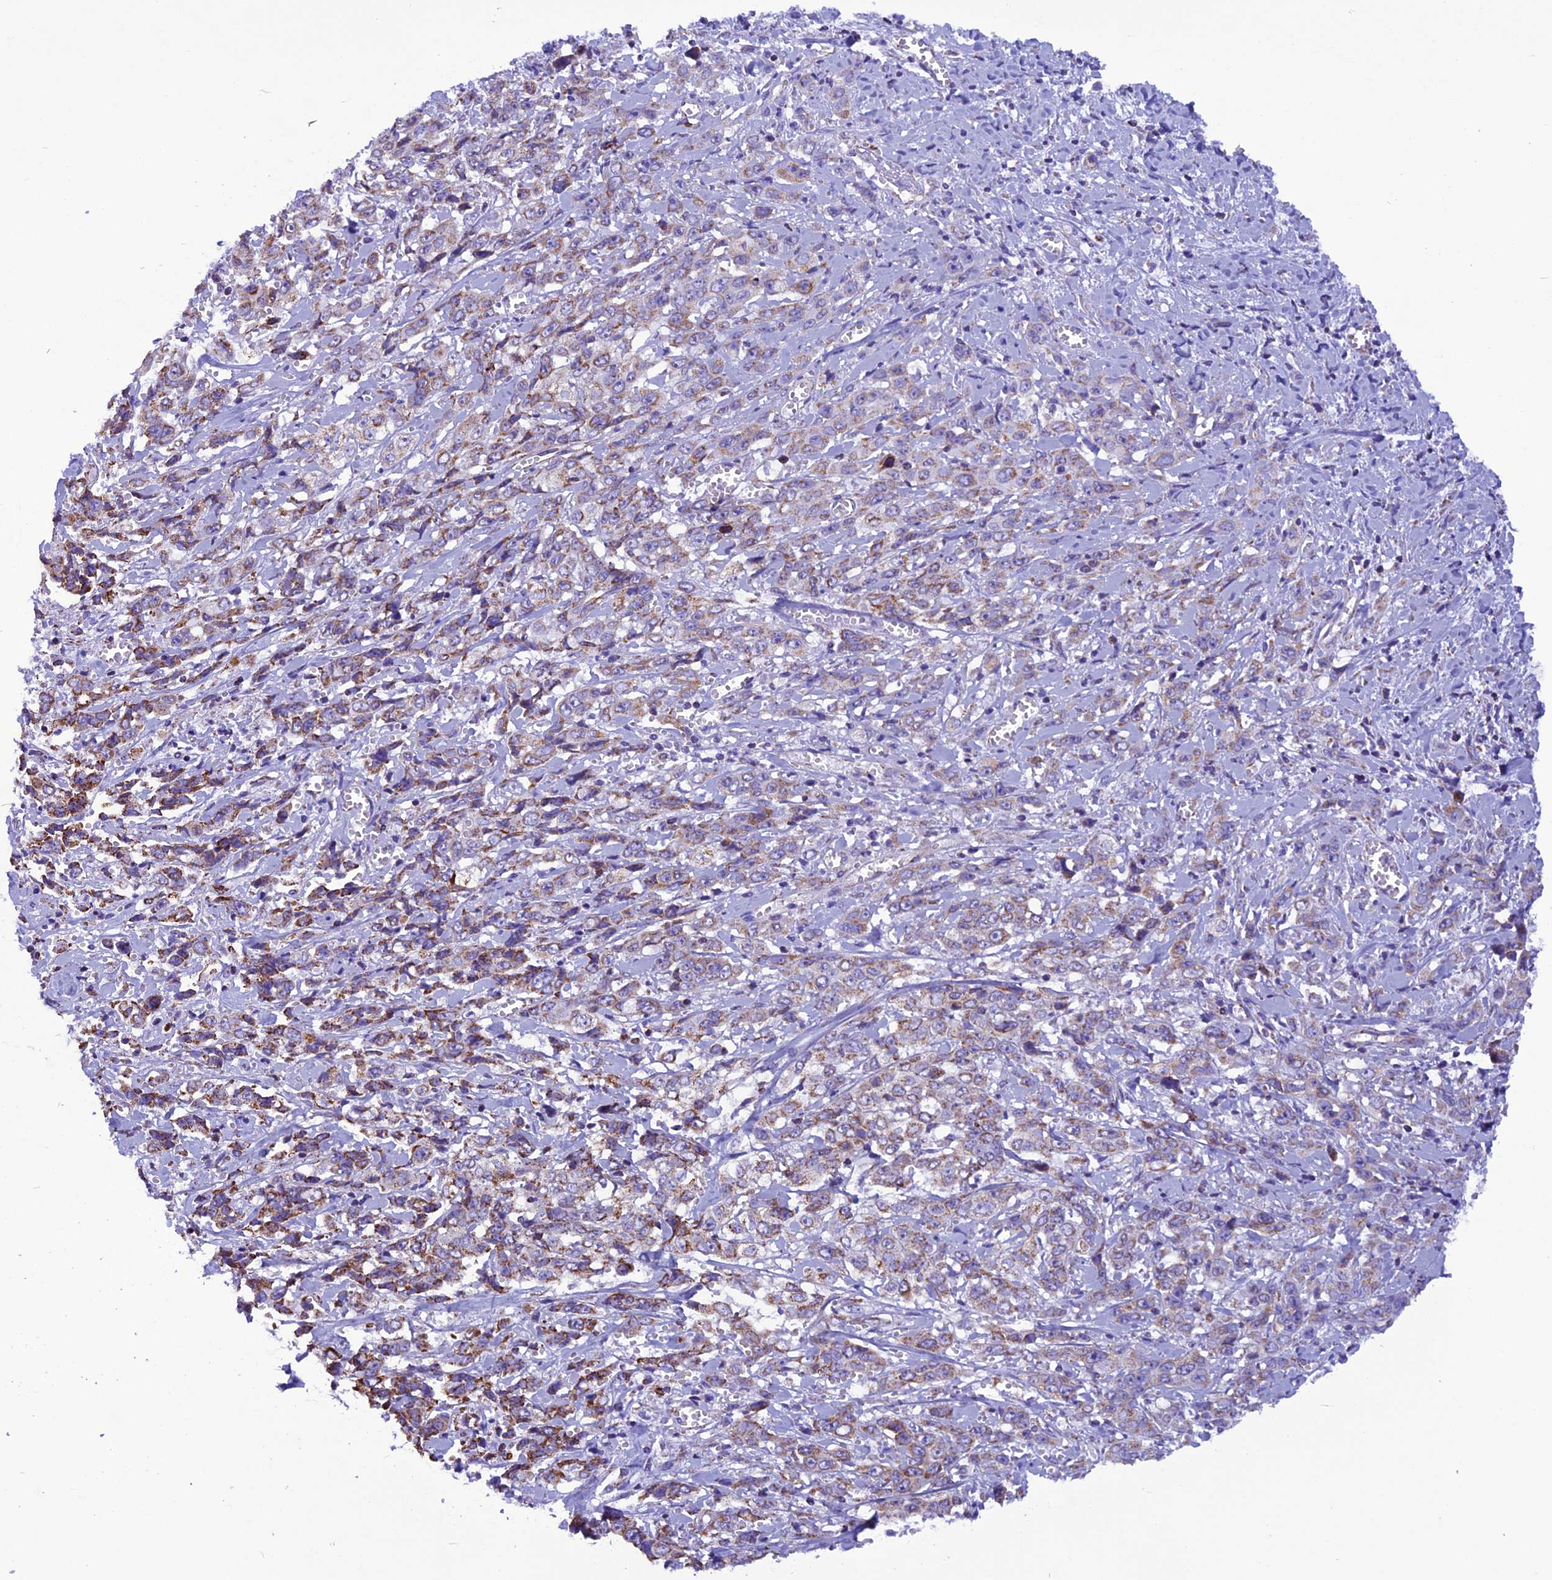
{"staining": {"intensity": "weak", "quantity": "25%-75%", "location": "cytoplasmic/membranous"}, "tissue": "stomach cancer", "cell_type": "Tumor cells", "image_type": "cancer", "snomed": [{"axis": "morphology", "description": "Adenocarcinoma, NOS"}, {"axis": "topography", "description": "Stomach, upper"}], "caption": "Tumor cells demonstrate low levels of weak cytoplasmic/membranous staining in approximately 25%-75% of cells in stomach cancer.", "gene": "ICA1L", "patient": {"sex": "male", "age": 62}}